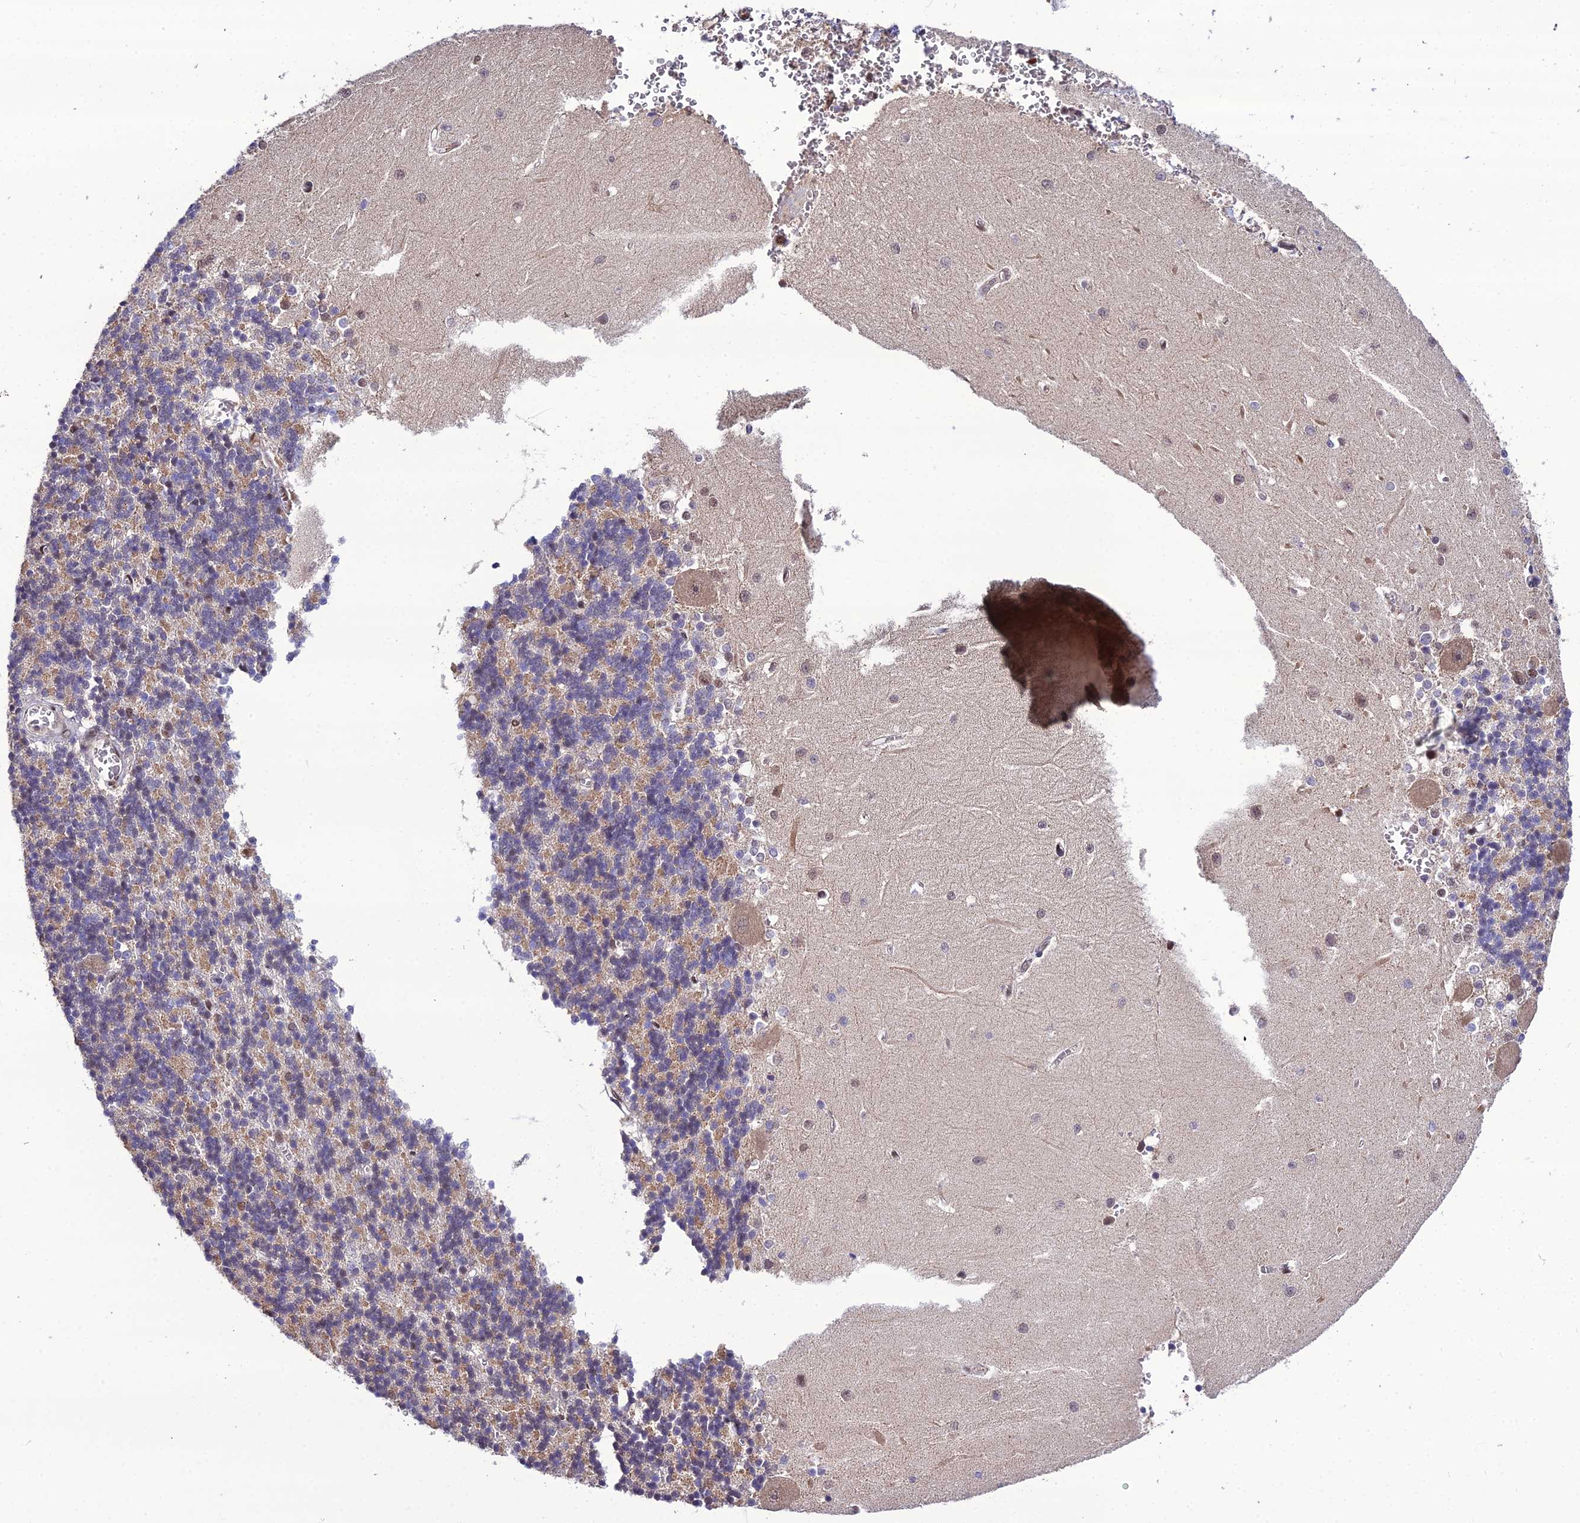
{"staining": {"intensity": "moderate", "quantity": "25%-75%", "location": "cytoplasmic/membranous"}, "tissue": "cerebellum", "cell_type": "Cells in granular layer", "image_type": "normal", "snomed": [{"axis": "morphology", "description": "Normal tissue, NOS"}, {"axis": "topography", "description": "Cerebellum"}], "caption": "Brown immunohistochemical staining in benign human cerebellum reveals moderate cytoplasmic/membranous positivity in approximately 25%-75% of cells in granular layer. (DAB (3,3'-diaminobenzidine) = brown stain, brightfield microscopy at high magnification).", "gene": "ARL2", "patient": {"sex": "male", "age": 37}}